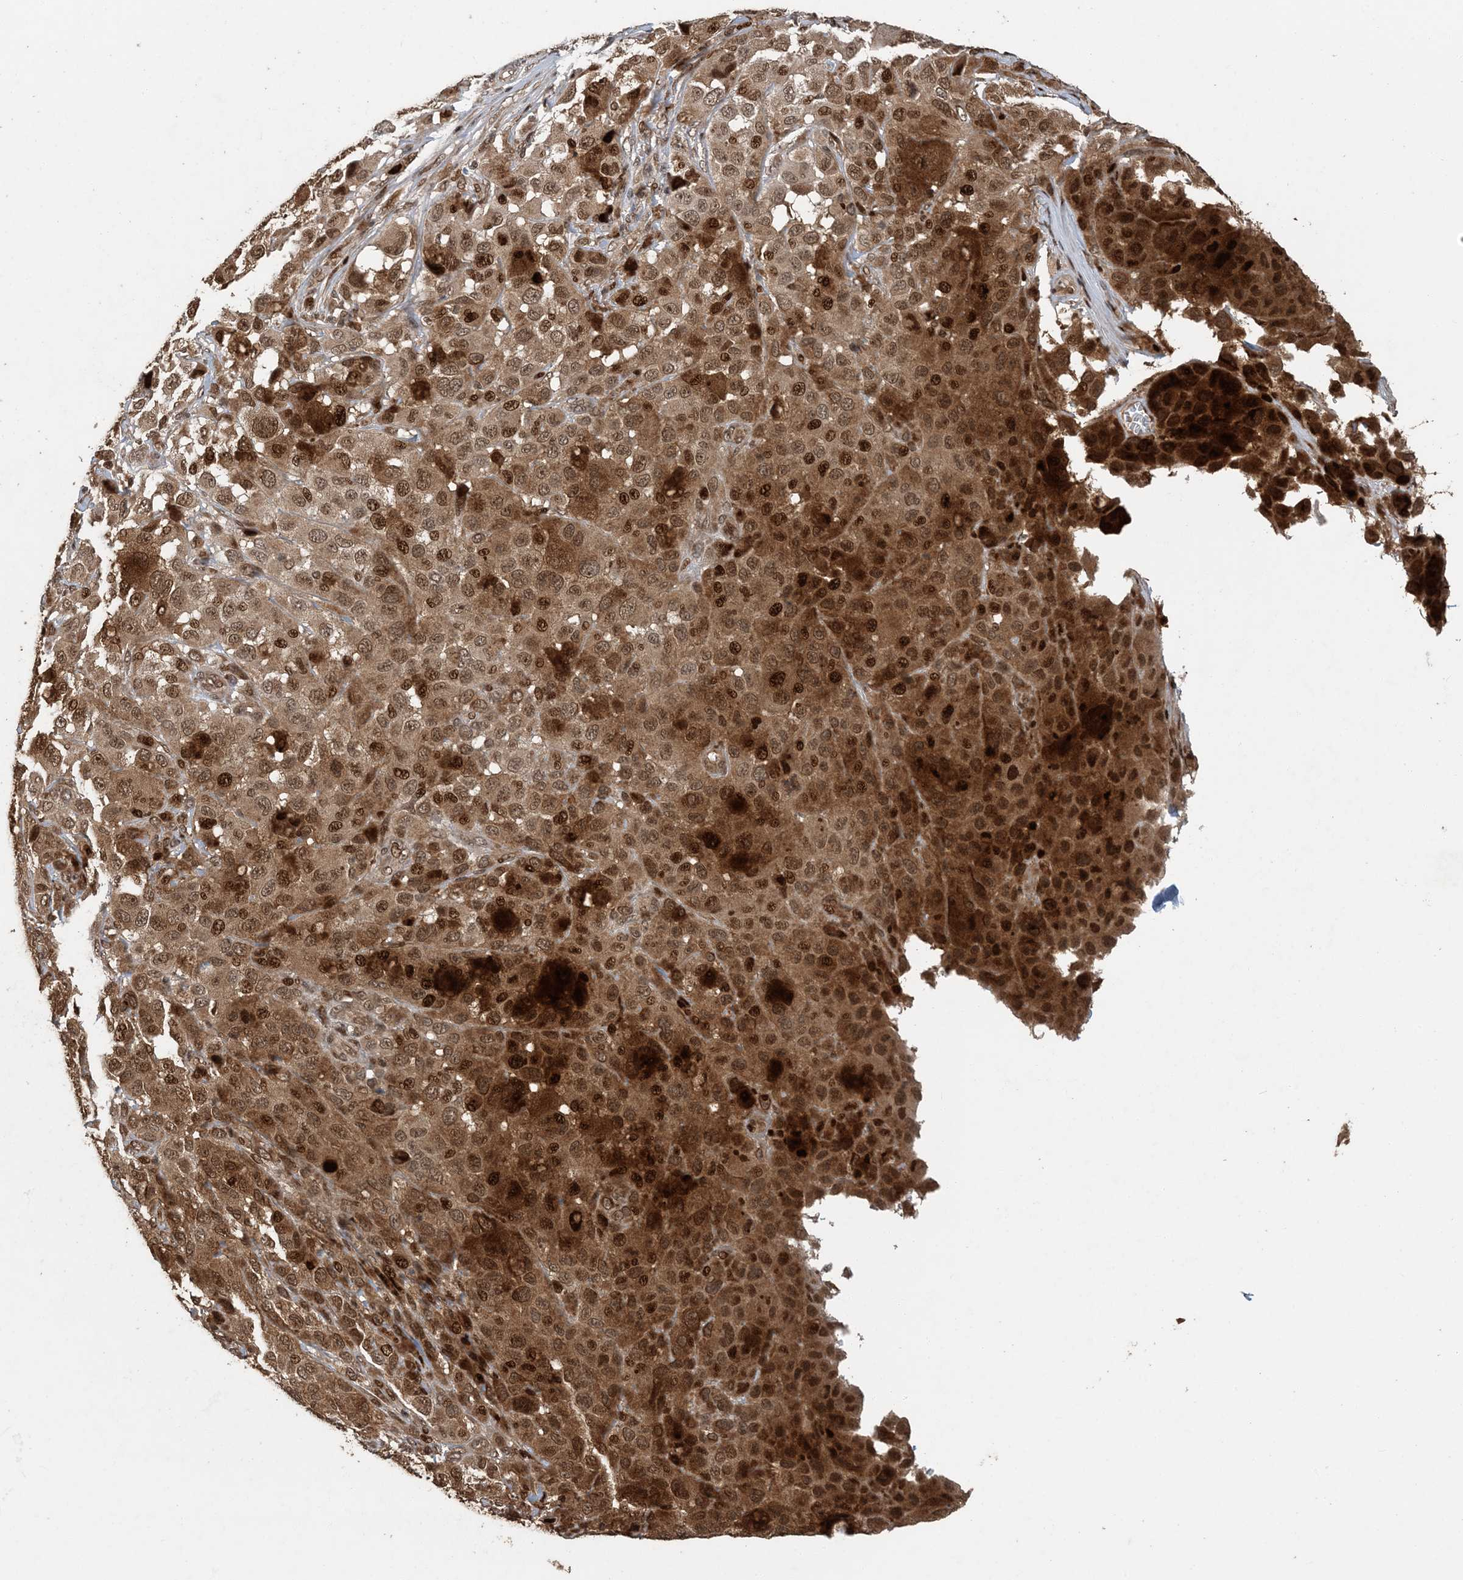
{"staining": {"intensity": "strong", "quantity": ">75%", "location": "cytoplasmic/membranous,nuclear"}, "tissue": "melanoma", "cell_type": "Tumor cells", "image_type": "cancer", "snomed": [{"axis": "morphology", "description": "Malignant melanoma, NOS"}, {"axis": "topography", "description": "Skin"}], "caption": "Protein expression analysis of human malignant melanoma reveals strong cytoplasmic/membranous and nuclear positivity in about >75% of tumor cells.", "gene": "ATP13A2", "patient": {"sex": "male", "age": 96}}